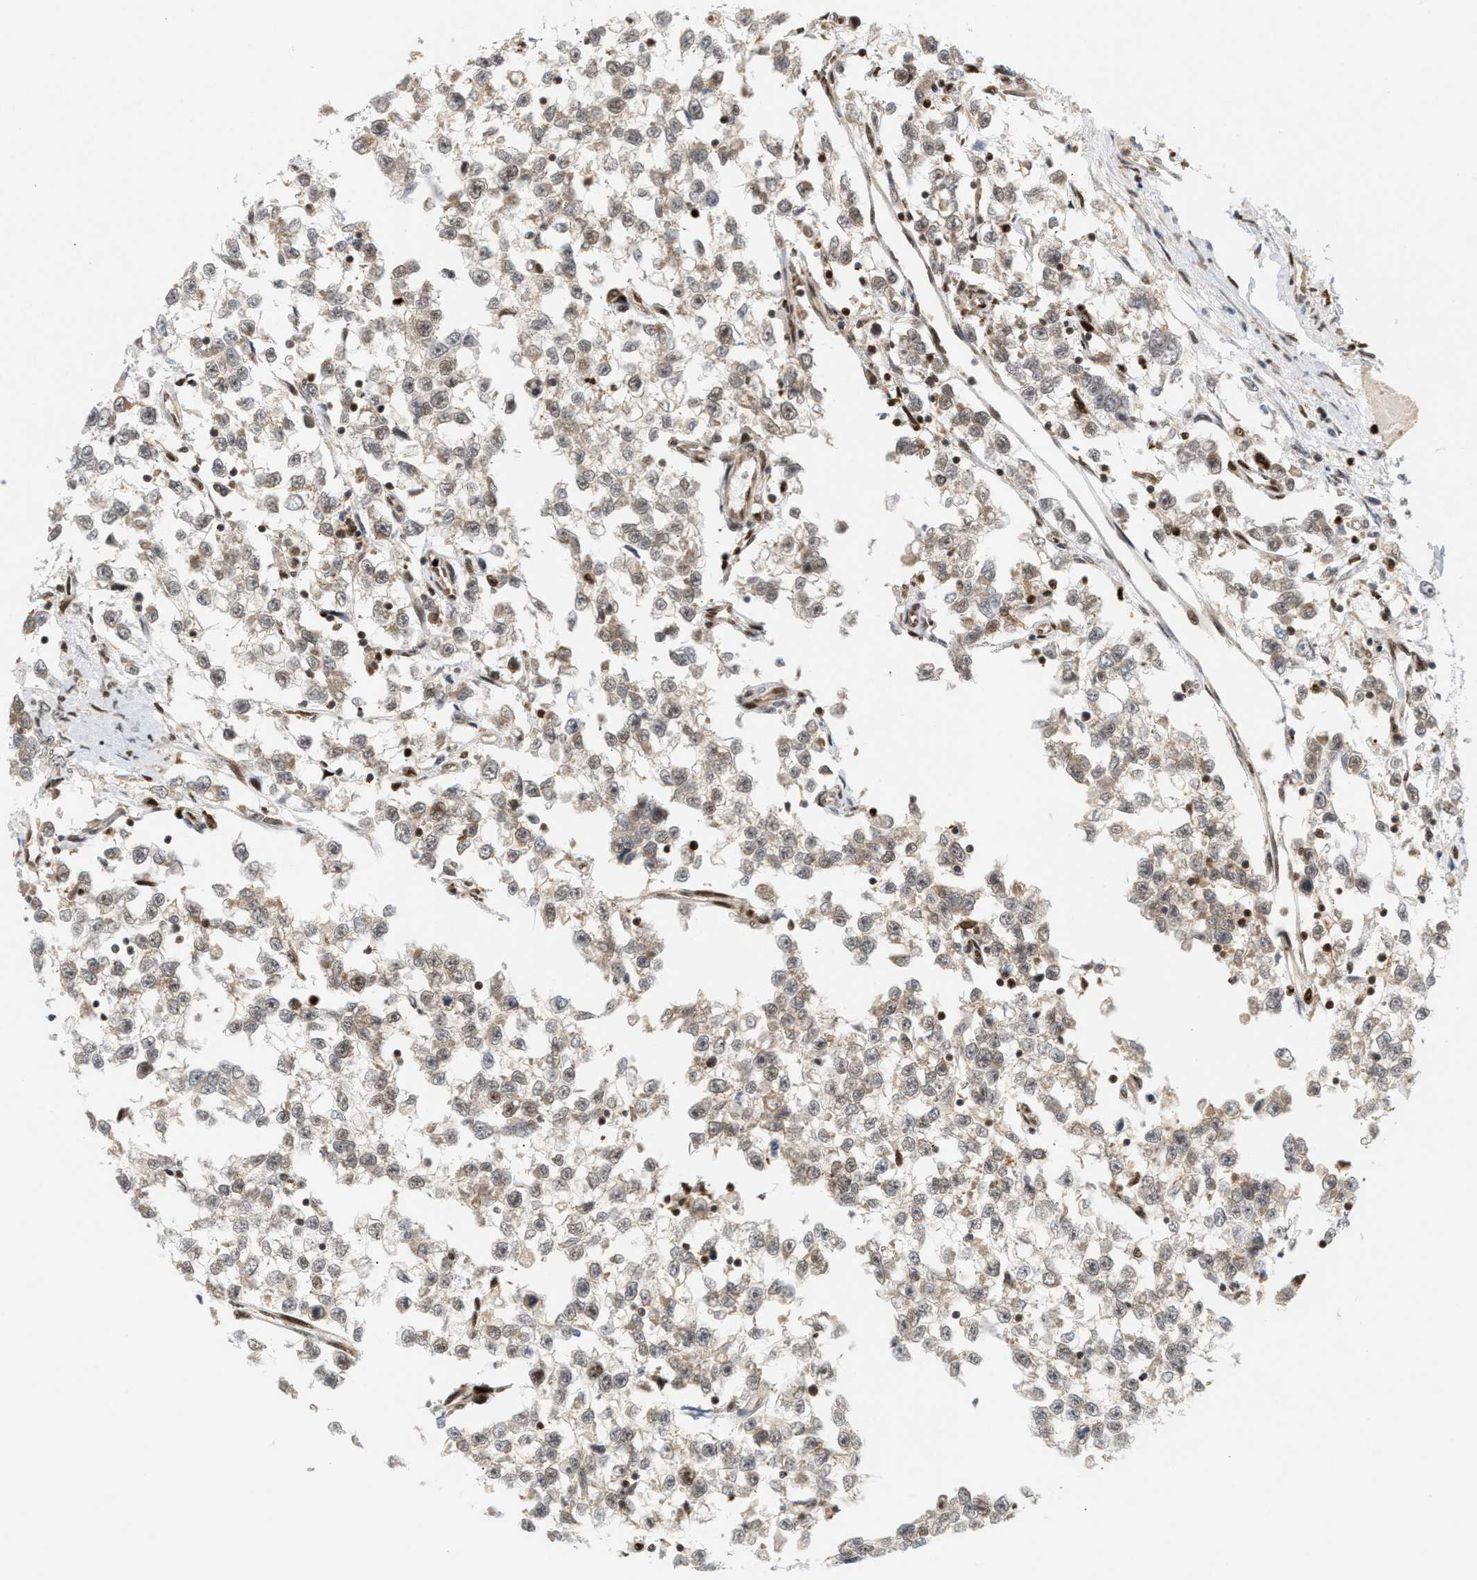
{"staining": {"intensity": "weak", "quantity": ">75%", "location": "nuclear"}, "tissue": "testis cancer", "cell_type": "Tumor cells", "image_type": "cancer", "snomed": [{"axis": "morphology", "description": "Seminoma, NOS"}, {"axis": "morphology", "description": "Carcinoma, Embryonal, NOS"}, {"axis": "topography", "description": "Testis"}], "caption": "Weak nuclear protein expression is seen in about >75% of tumor cells in embryonal carcinoma (testis). (DAB (3,3'-diaminobenzidine) IHC with brightfield microscopy, high magnification).", "gene": "RNASEK-C17orf49", "patient": {"sex": "male", "age": 51}}